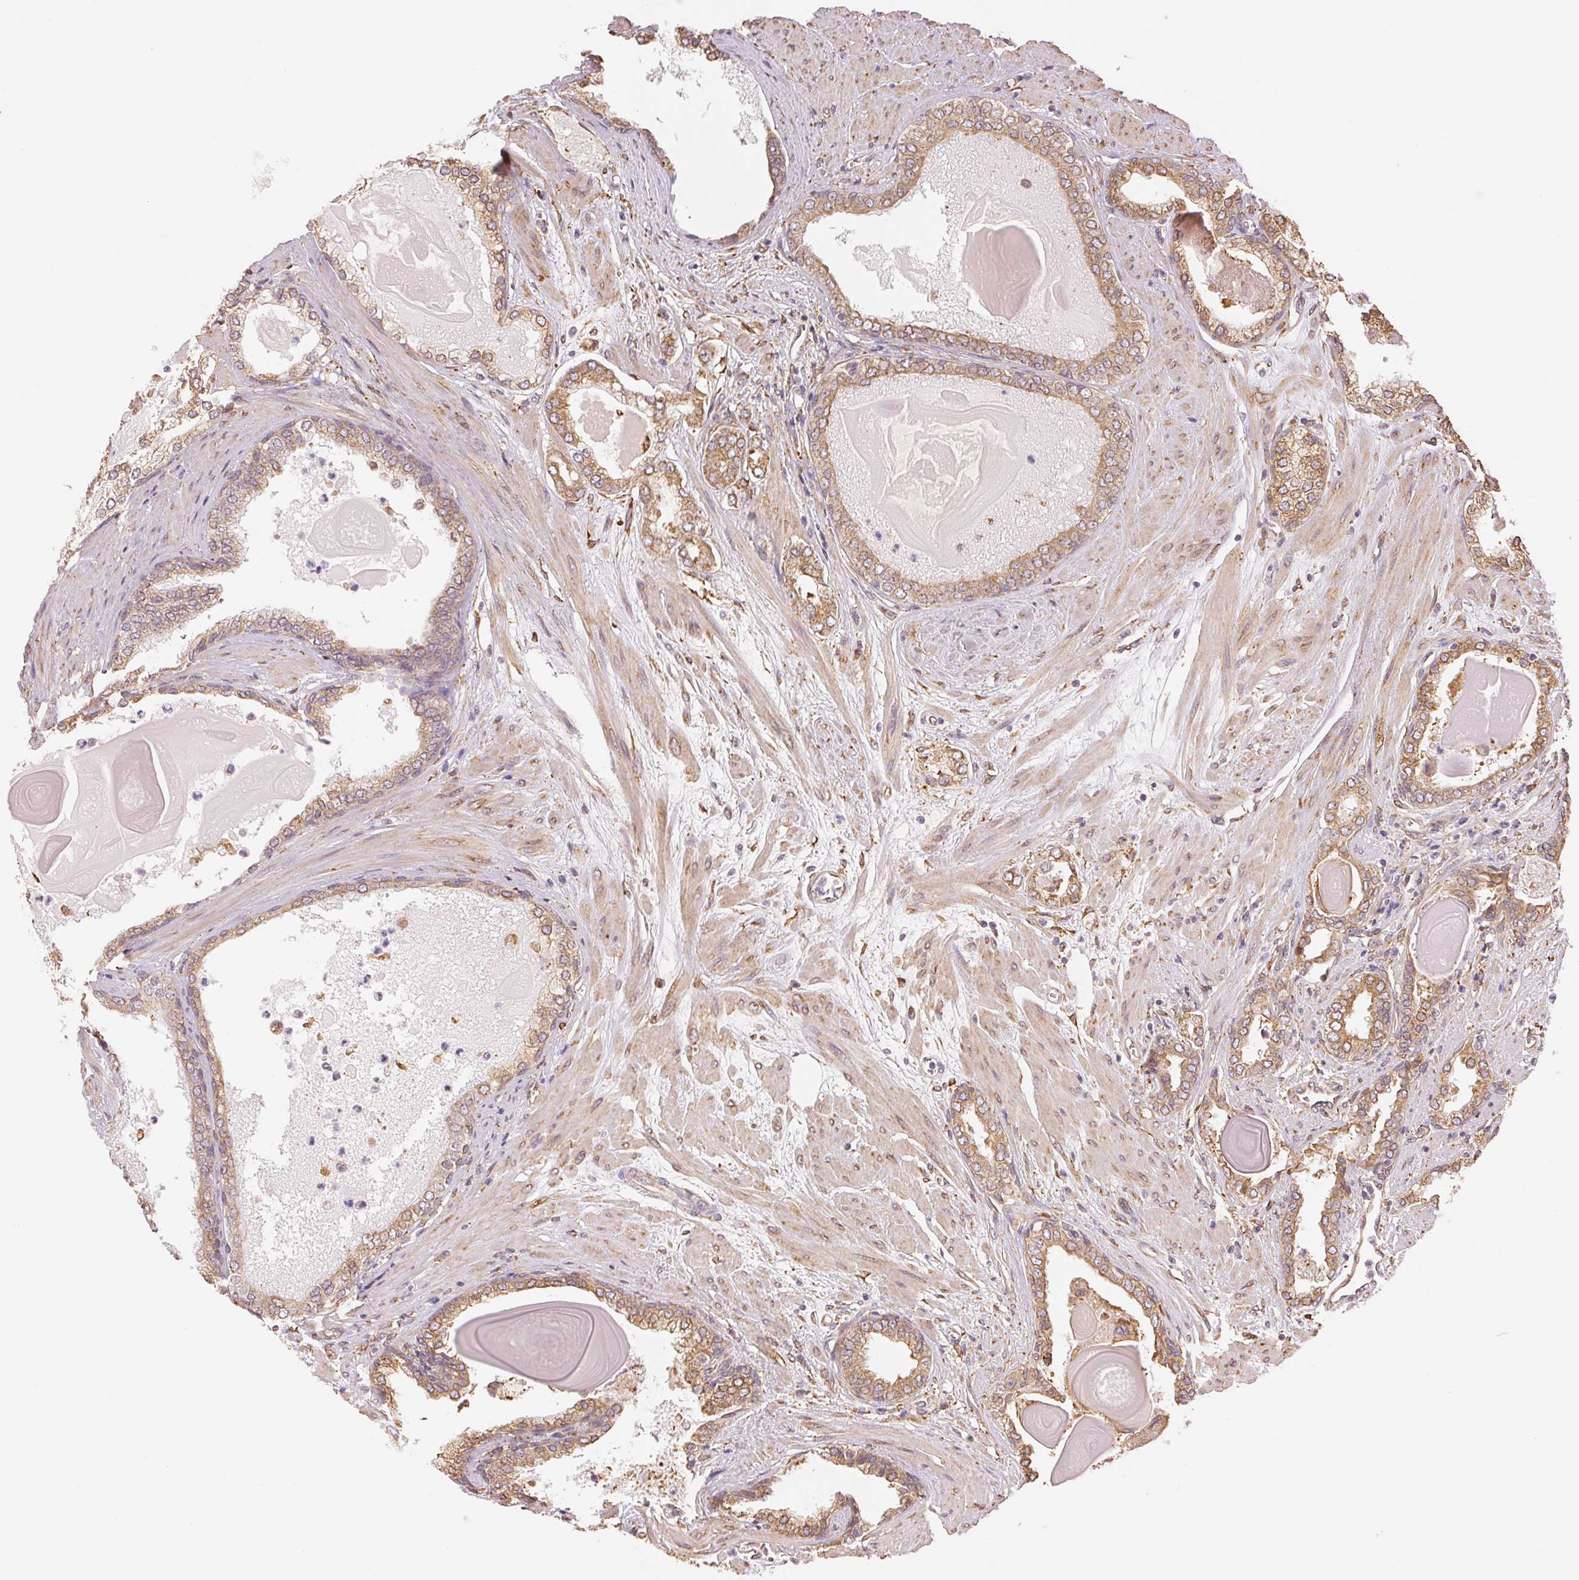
{"staining": {"intensity": "moderate", "quantity": ">75%", "location": "cytoplasmic/membranous"}, "tissue": "prostate cancer", "cell_type": "Tumor cells", "image_type": "cancer", "snomed": [{"axis": "morphology", "description": "Adenocarcinoma, Low grade"}, {"axis": "topography", "description": "Prostate"}], "caption": "Brown immunohistochemical staining in human prostate adenocarcinoma (low-grade) exhibits moderate cytoplasmic/membranous expression in about >75% of tumor cells. The staining is performed using DAB brown chromogen to label protein expression. The nuclei are counter-stained blue using hematoxylin.", "gene": "RCN3", "patient": {"sex": "male", "age": 64}}